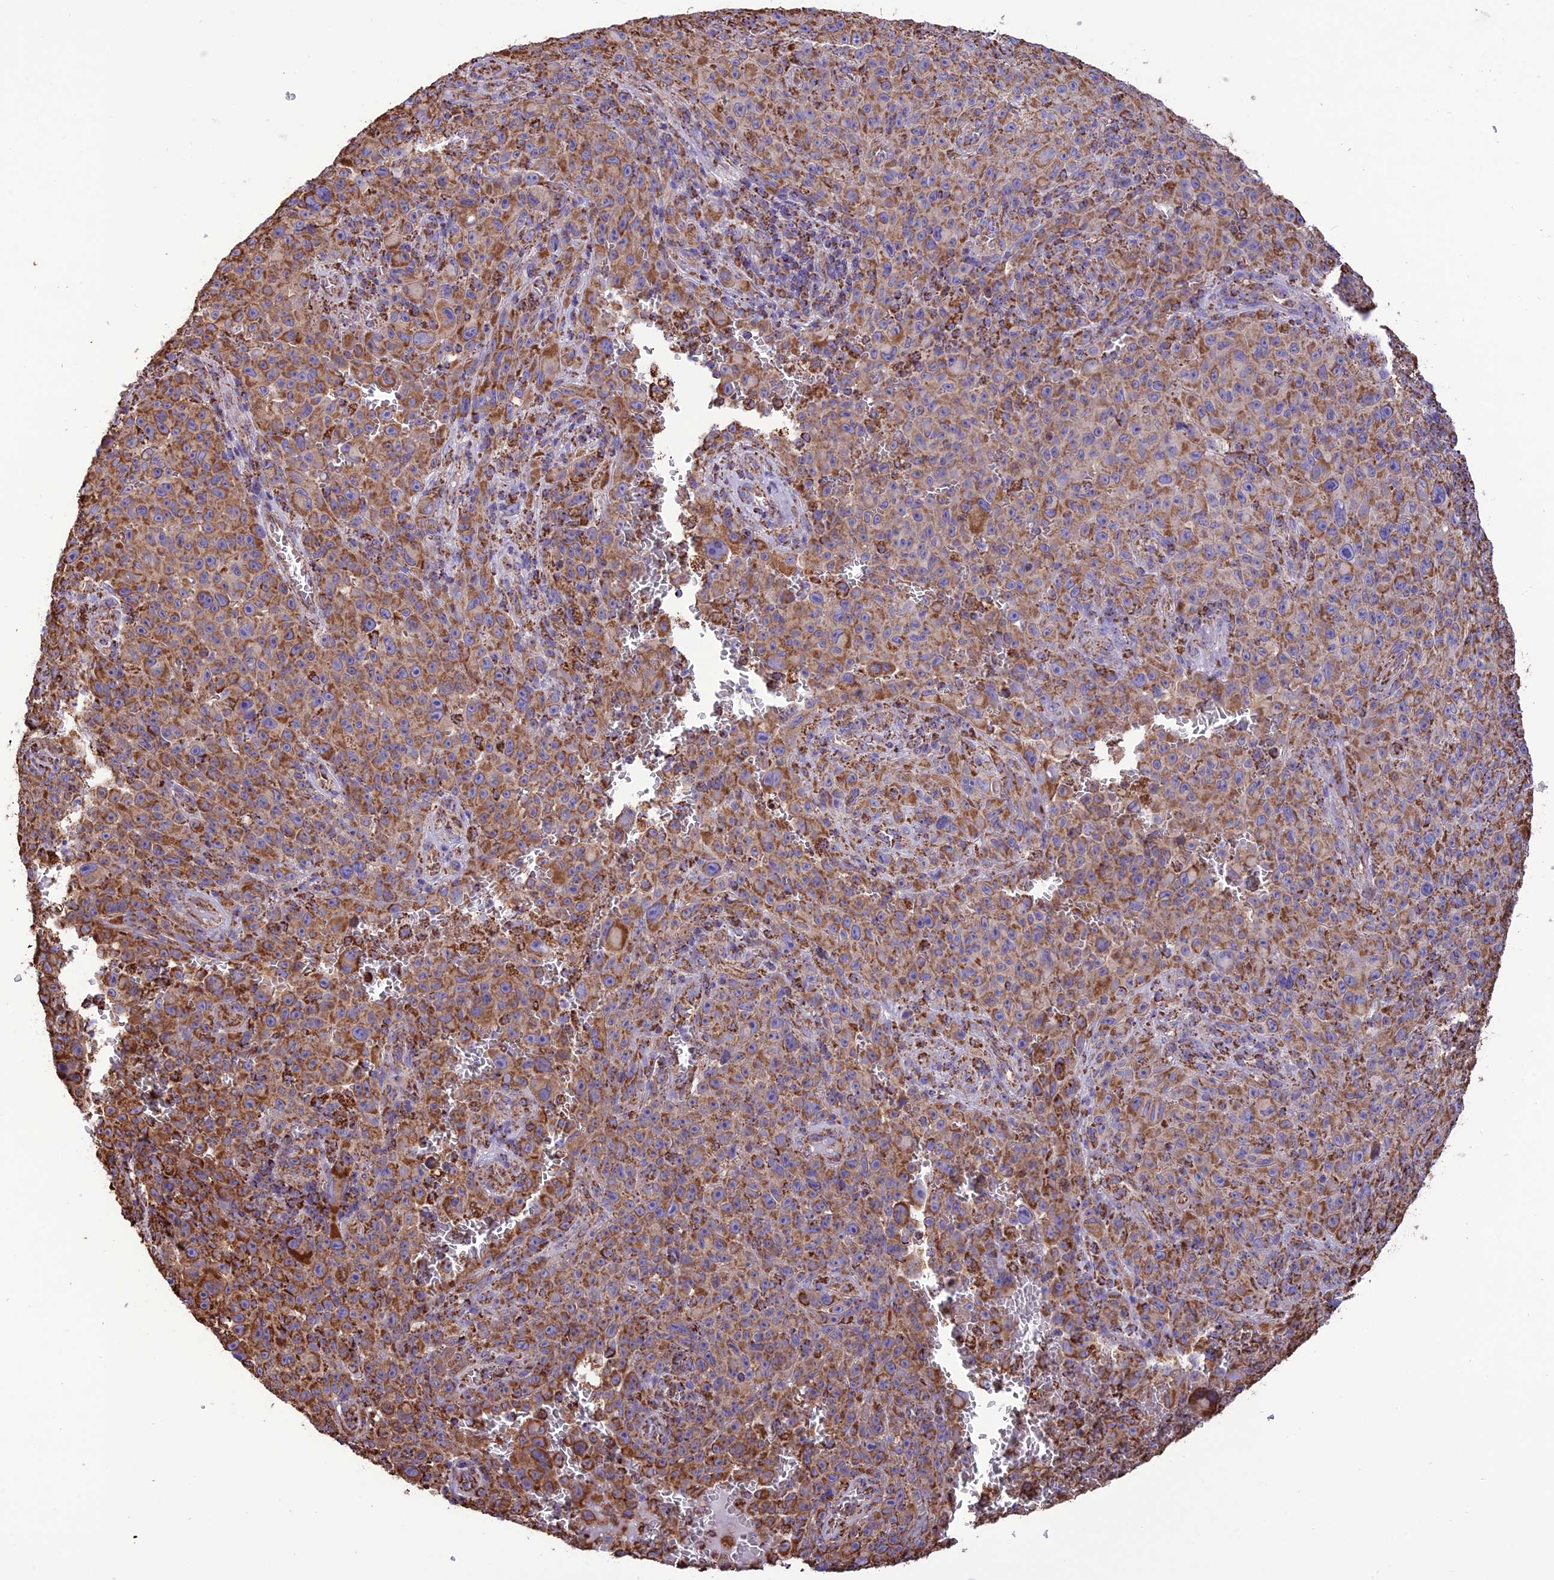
{"staining": {"intensity": "strong", "quantity": "25%-75%", "location": "cytoplasmic/membranous"}, "tissue": "melanoma", "cell_type": "Tumor cells", "image_type": "cancer", "snomed": [{"axis": "morphology", "description": "Malignant melanoma, NOS"}, {"axis": "topography", "description": "Skin"}], "caption": "Human malignant melanoma stained for a protein (brown) demonstrates strong cytoplasmic/membranous positive staining in approximately 25%-75% of tumor cells.", "gene": "NDUFAF1", "patient": {"sex": "female", "age": 82}}